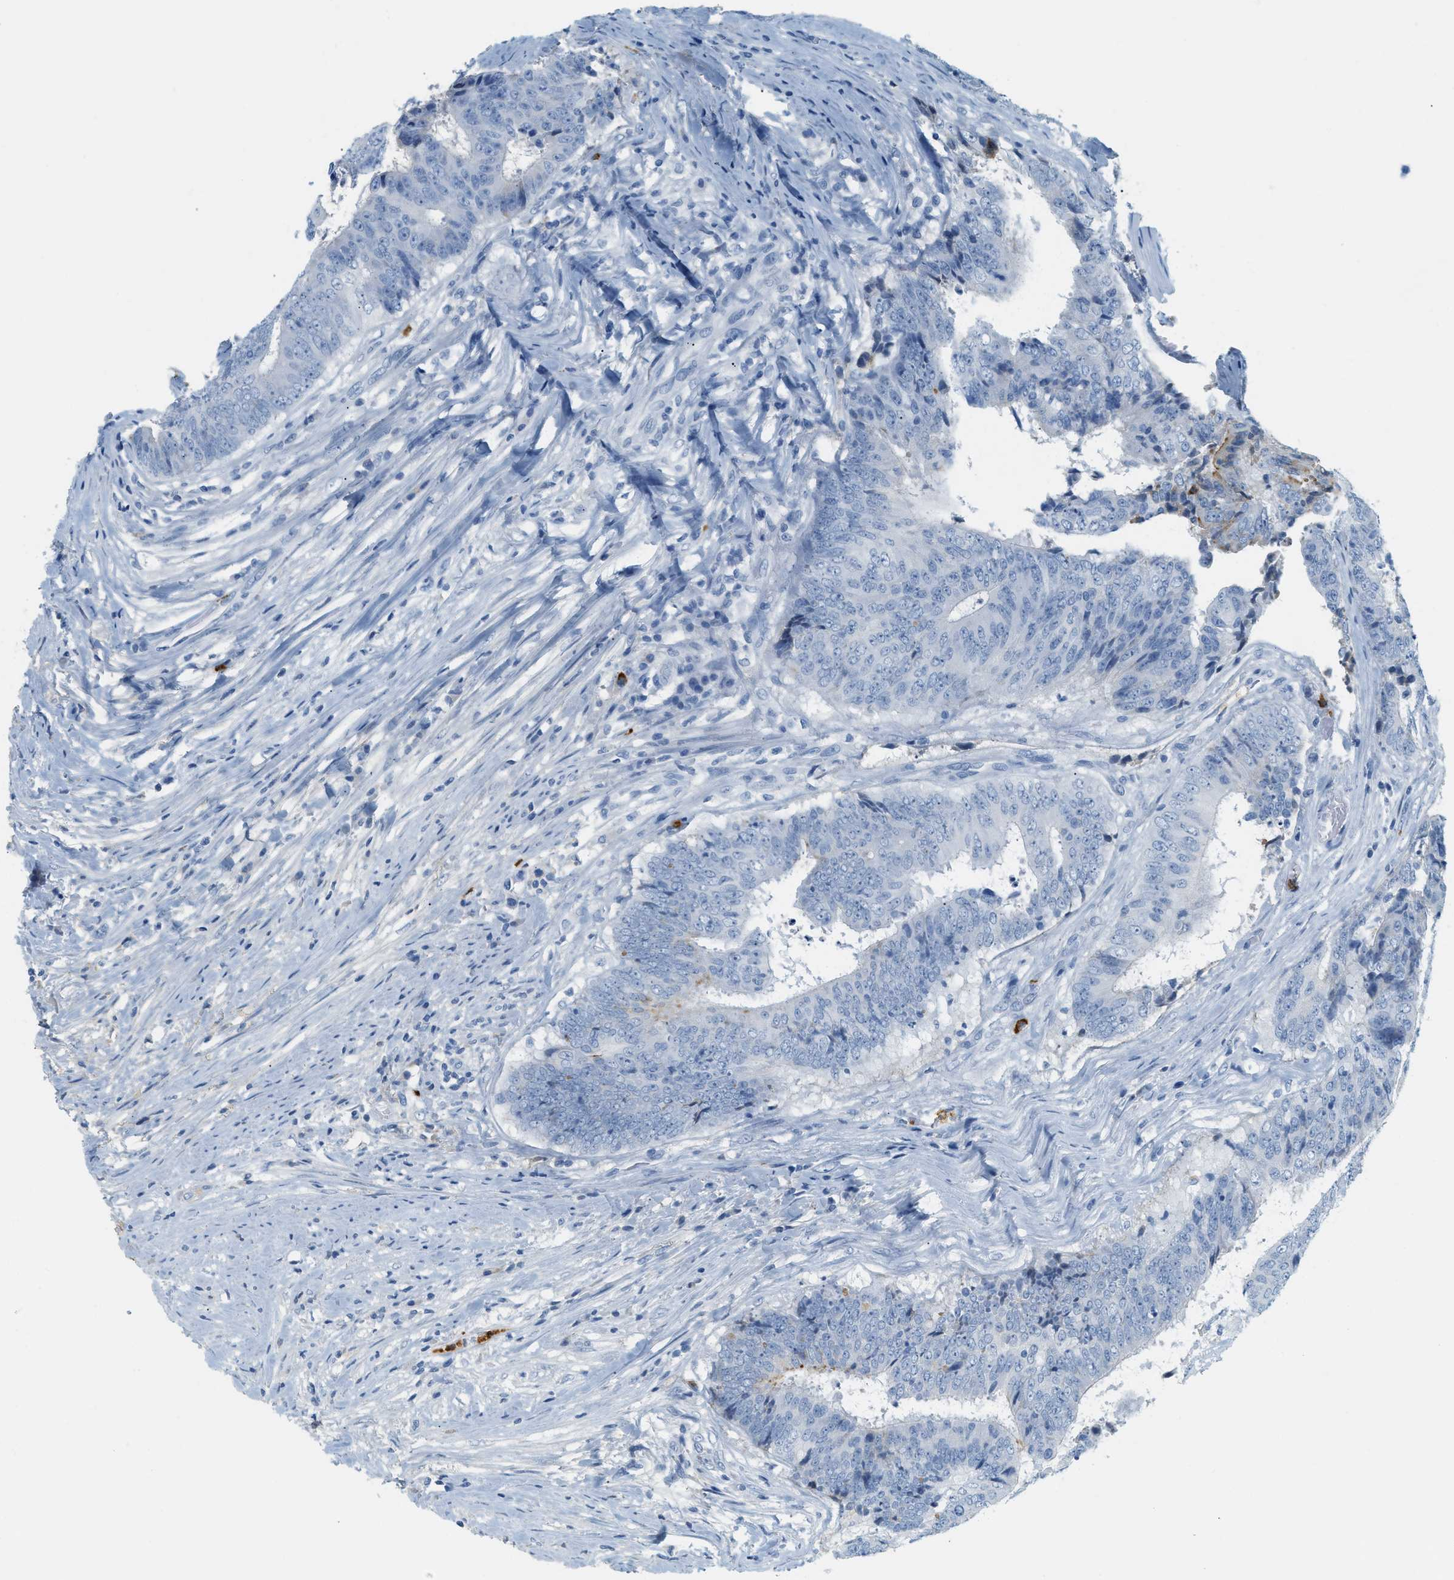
{"staining": {"intensity": "negative", "quantity": "none", "location": "none"}, "tissue": "colorectal cancer", "cell_type": "Tumor cells", "image_type": "cancer", "snomed": [{"axis": "morphology", "description": "Adenocarcinoma, NOS"}, {"axis": "topography", "description": "Rectum"}], "caption": "The immunohistochemistry photomicrograph has no significant positivity in tumor cells of colorectal cancer (adenocarcinoma) tissue.", "gene": "LCN2", "patient": {"sex": "male", "age": 72}}